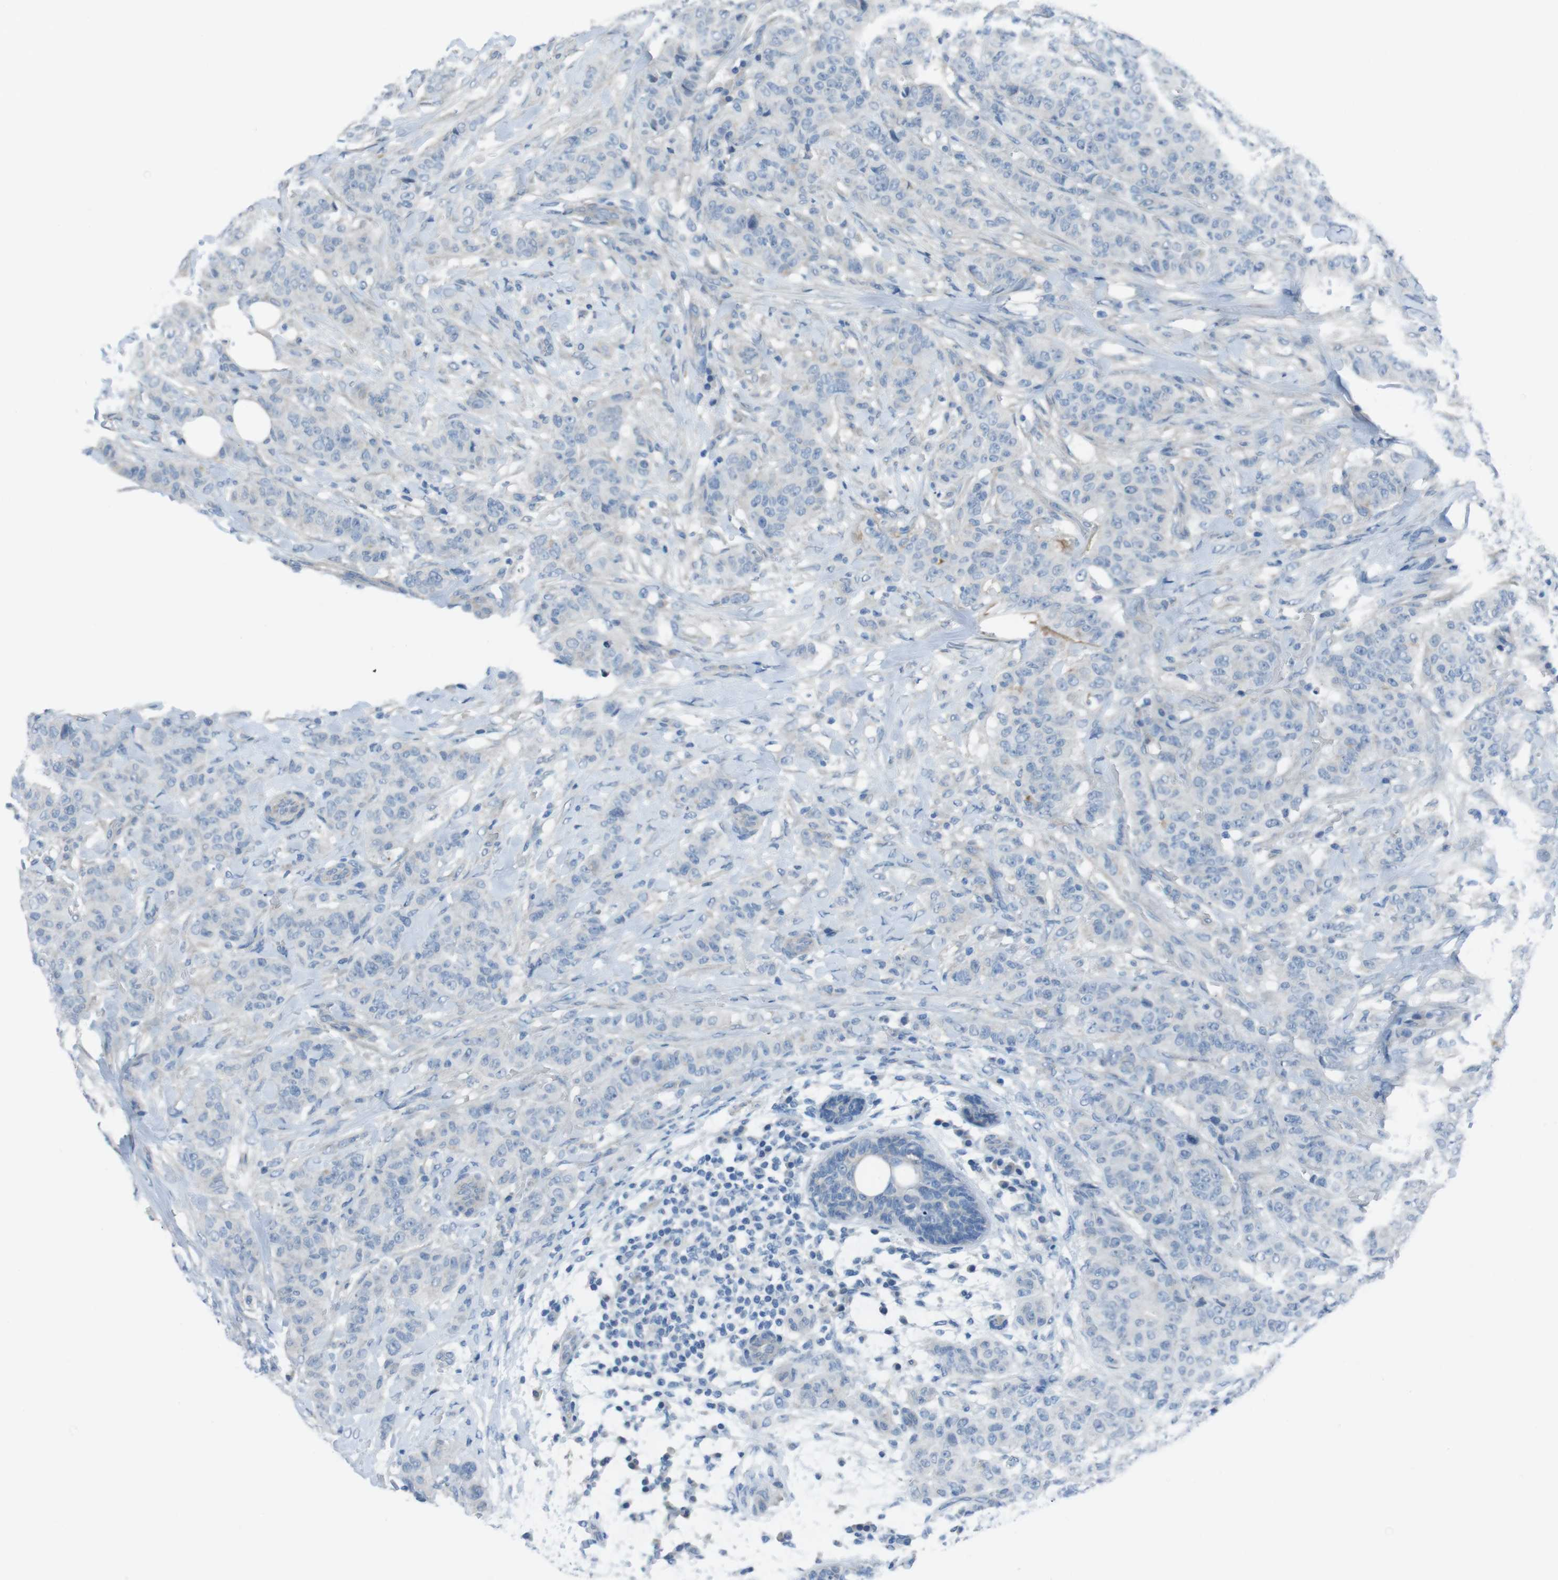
{"staining": {"intensity": "negative", "quantity": "none", "location": "none"}, "tissue": "breast cancer", "cell_type": "Tumor cells", "image_type": "cancer", "snomed": [{"axis": "morphology", "description": "Normal tissue, NOS"}, {"axis": "morphology", "description": "Duct carcinoma"}, {"axis": "topography", "description": "Breast"}], "caption": "Protein analysis of breast cancer (intraductal carcinoma) reveals no significant positivity in tumor cells. Nuclei are stained in blue.", "gene": "CYP2C8", "patient": {"sex": "female", "age": 40}}